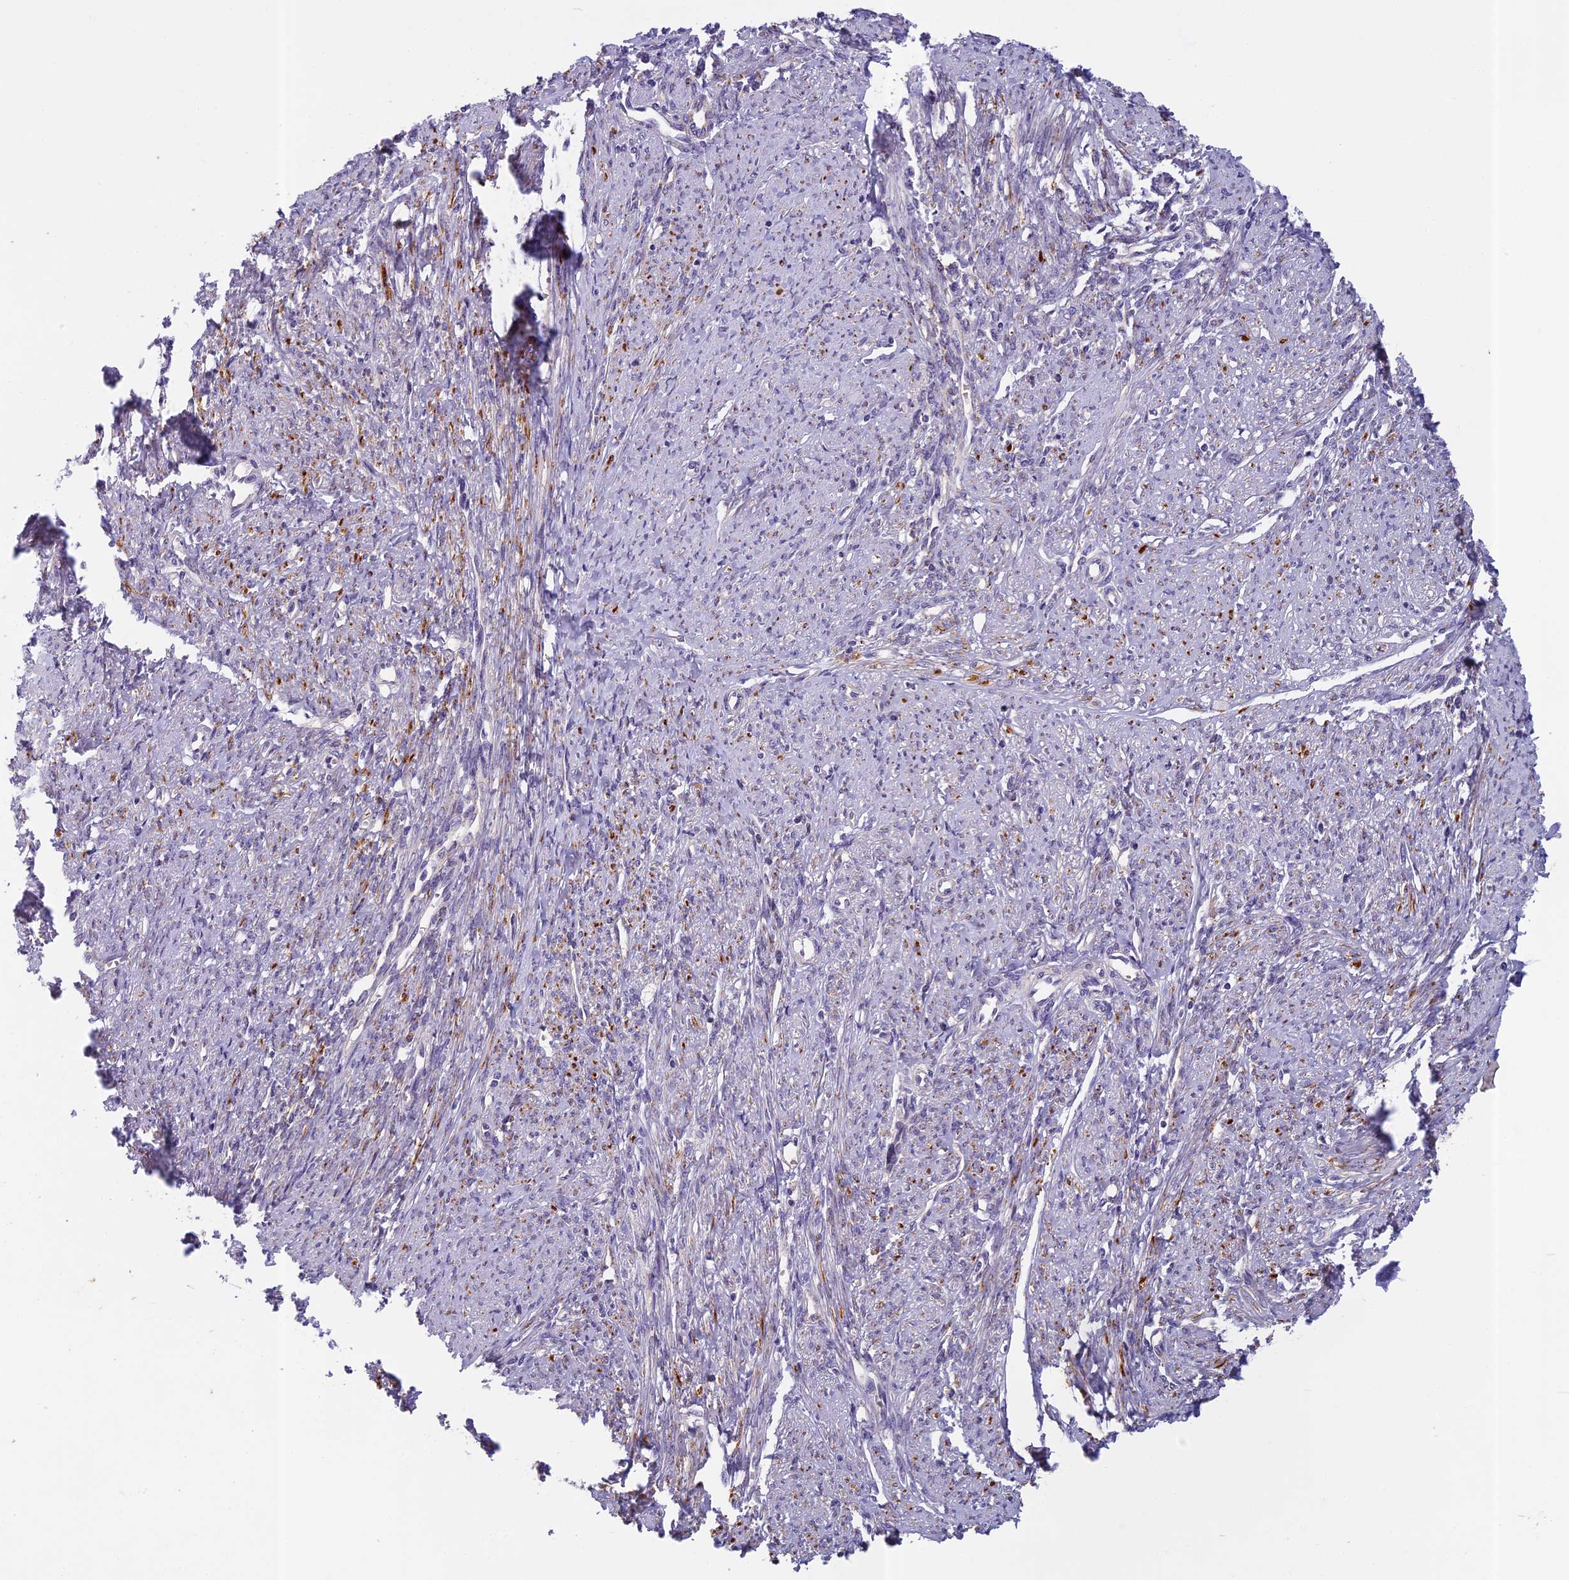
{"staining": {"intensity": "moderate", "quantity": "<25%", "location": "cytoplasmic/membranous"}, "tissue": "smooth muscle", "cell_type": "Smooth muscle cells", "image_type": "normal", "snomed": [{"axis": "morphology", "description": "Normal tissue, NOS"}, {"axis": "topography", "description": "Smooth muscle"}, {"axis": "topography", "description": "Uterus"}], "caption": "Protein staining demonstrates moderate cytoplasmic/membranous positivity in about <25% of smooth muscle cells in normal smooth muscle. (Brightfield microscopy of DAB IHC at high magnification).", "gene": "SEMA7A", "patient": {"sex": "female", "age": 59}}